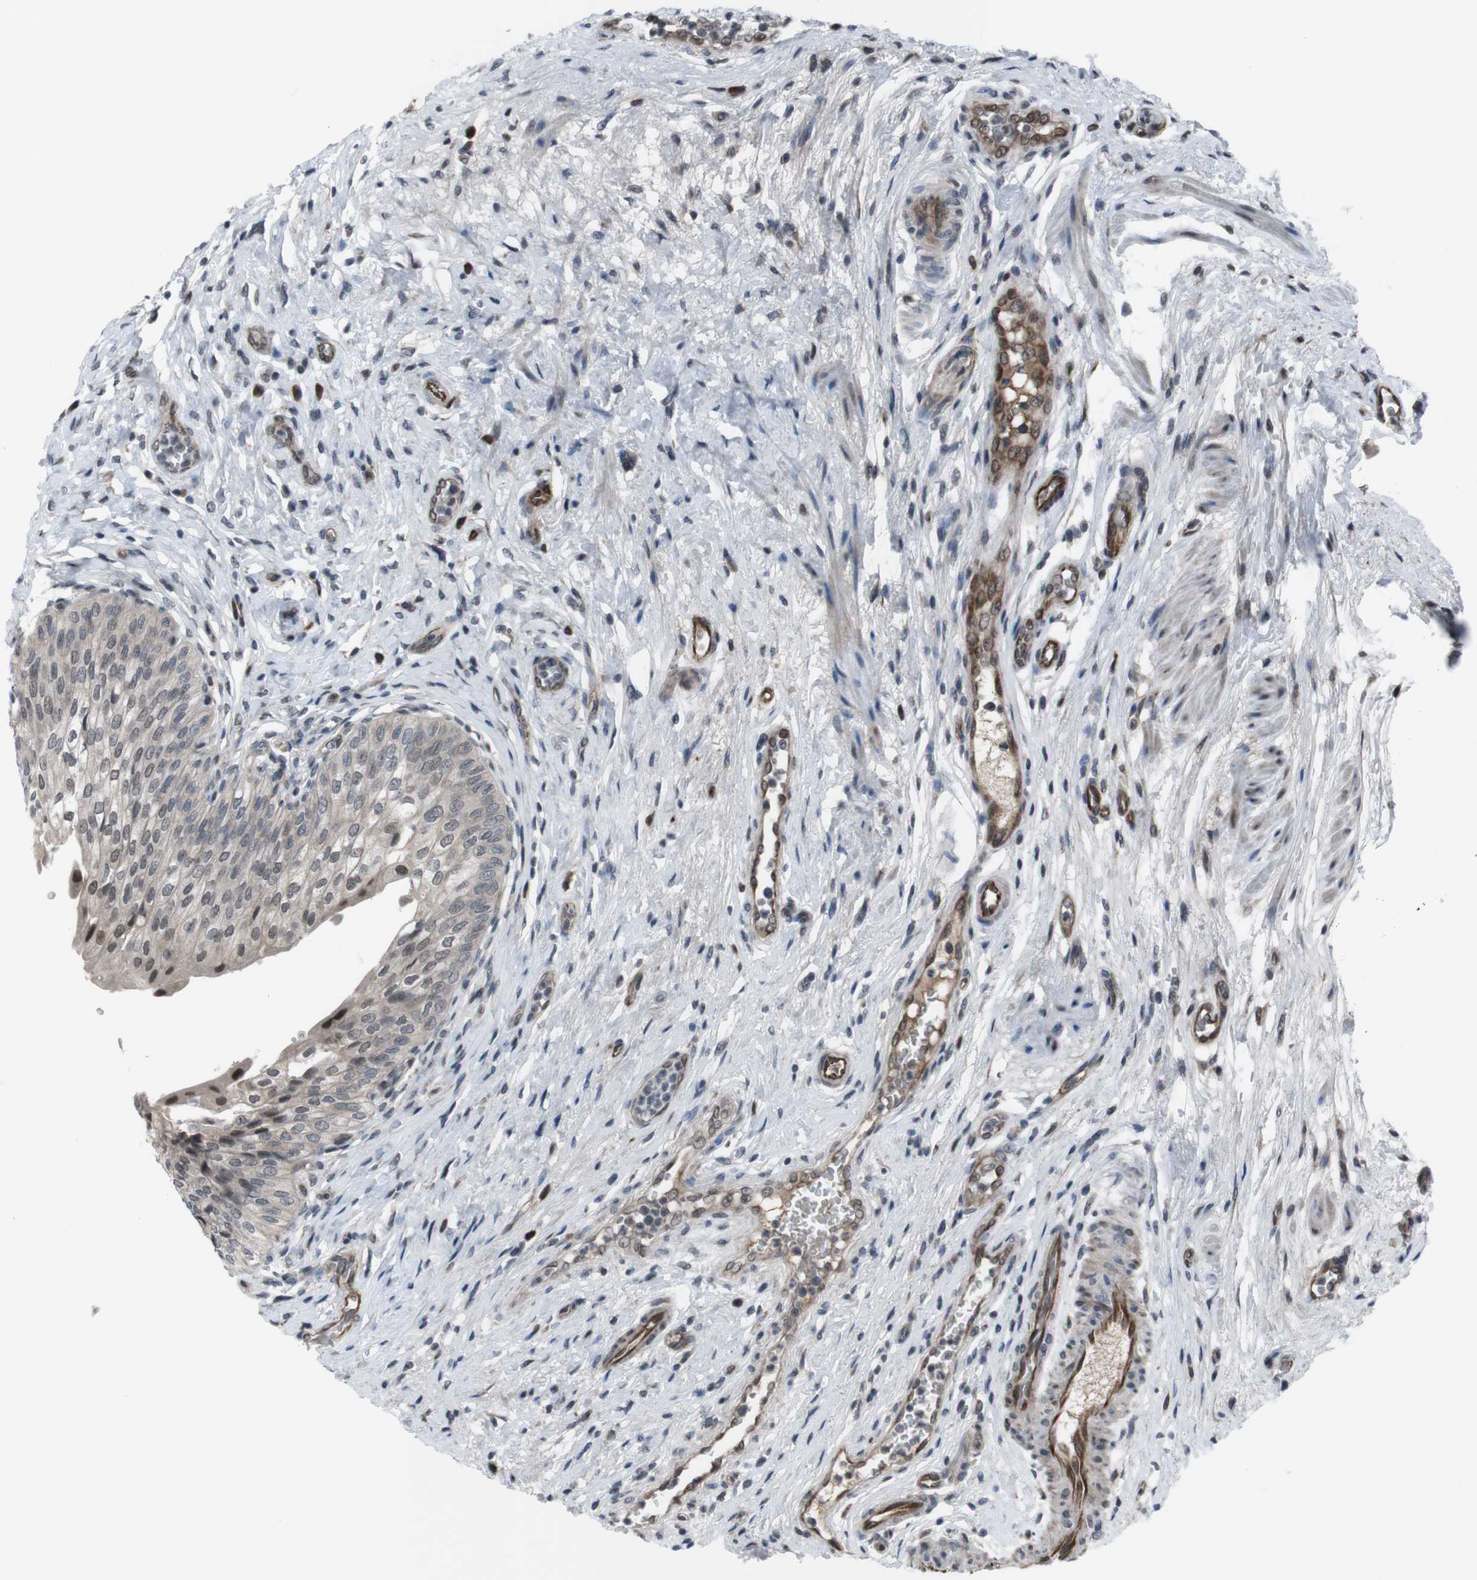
{"staining": {"intensity": "moderate", "quantity": "25%-75%", "location": "nuclear"}, "tissue": "urinary bladder", "cell_type": "Urothelial cells", "image_type": "normal", "snomed": [{"axis": "morphology", "description": "Normal tissue, NOS"}, {"axis": "topography", "description": "Urinary bladder"}], "caption": "Immunohistochemical staining of unremarkable urinary bladder demonstrates 25%-75% levels of moderate nuclear protein positivity in about 25%-75% of urothelial cells.", "gene": "SS18L1", "patient": {"sex": "male", "age": 46}}